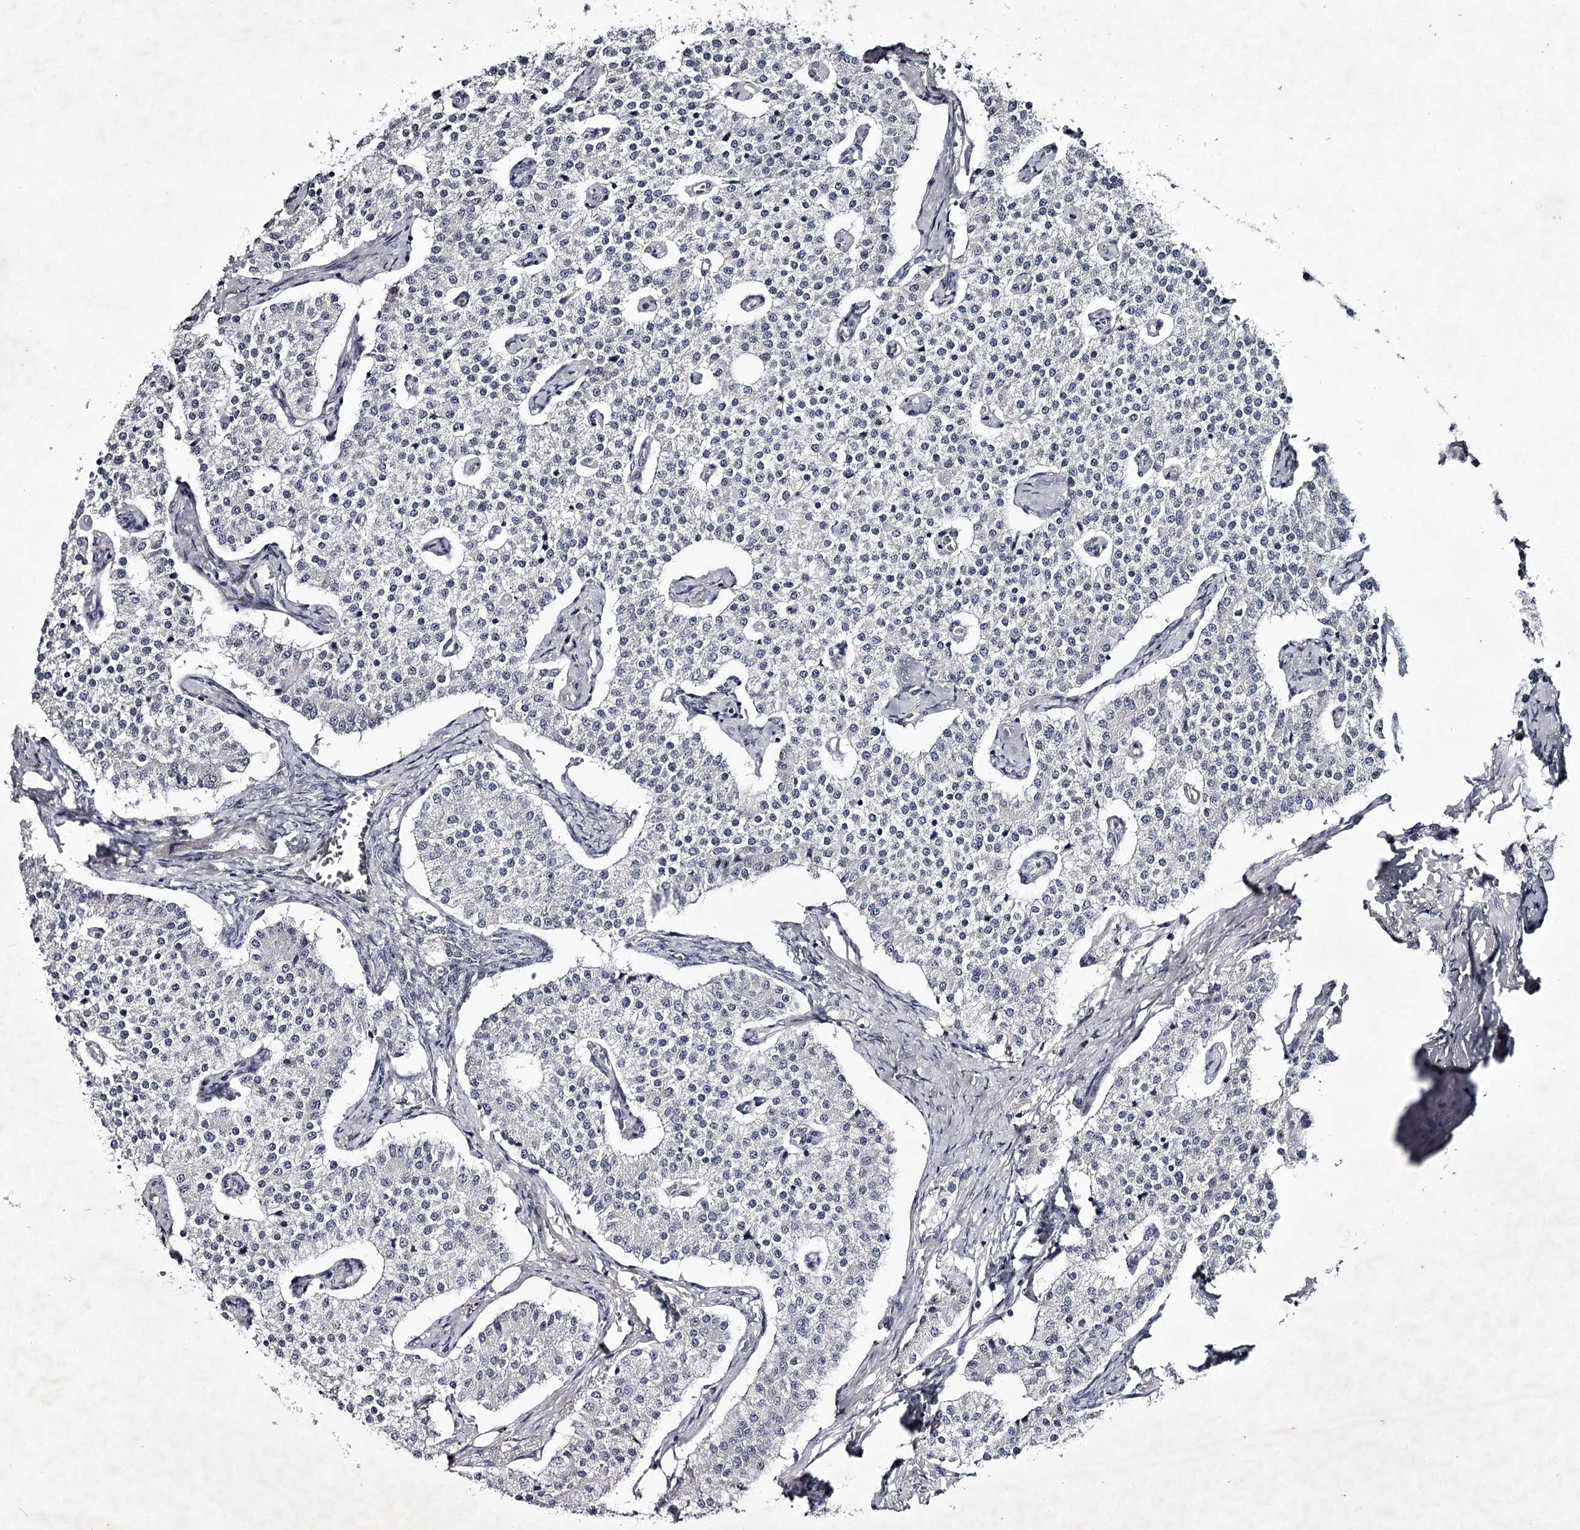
{"staining": {"intensity": "negative", "quantity": "none", "location": "none"}, "tissue": "carcinoid", "cell_type": "Tumor cells", "image_type": "cancer", "snomed": [{"axis": "morphology", "description": "Carcinoid, malignant, NOS"}, {"axis": "topography", "description": "Colon"}], "caption": "Immunohistochemical staining of carcinoid (malignant) displays no significant expression in tumor cells.", "gene": "FDXACB1", "patient": {"sex": "female", "age": 52}}